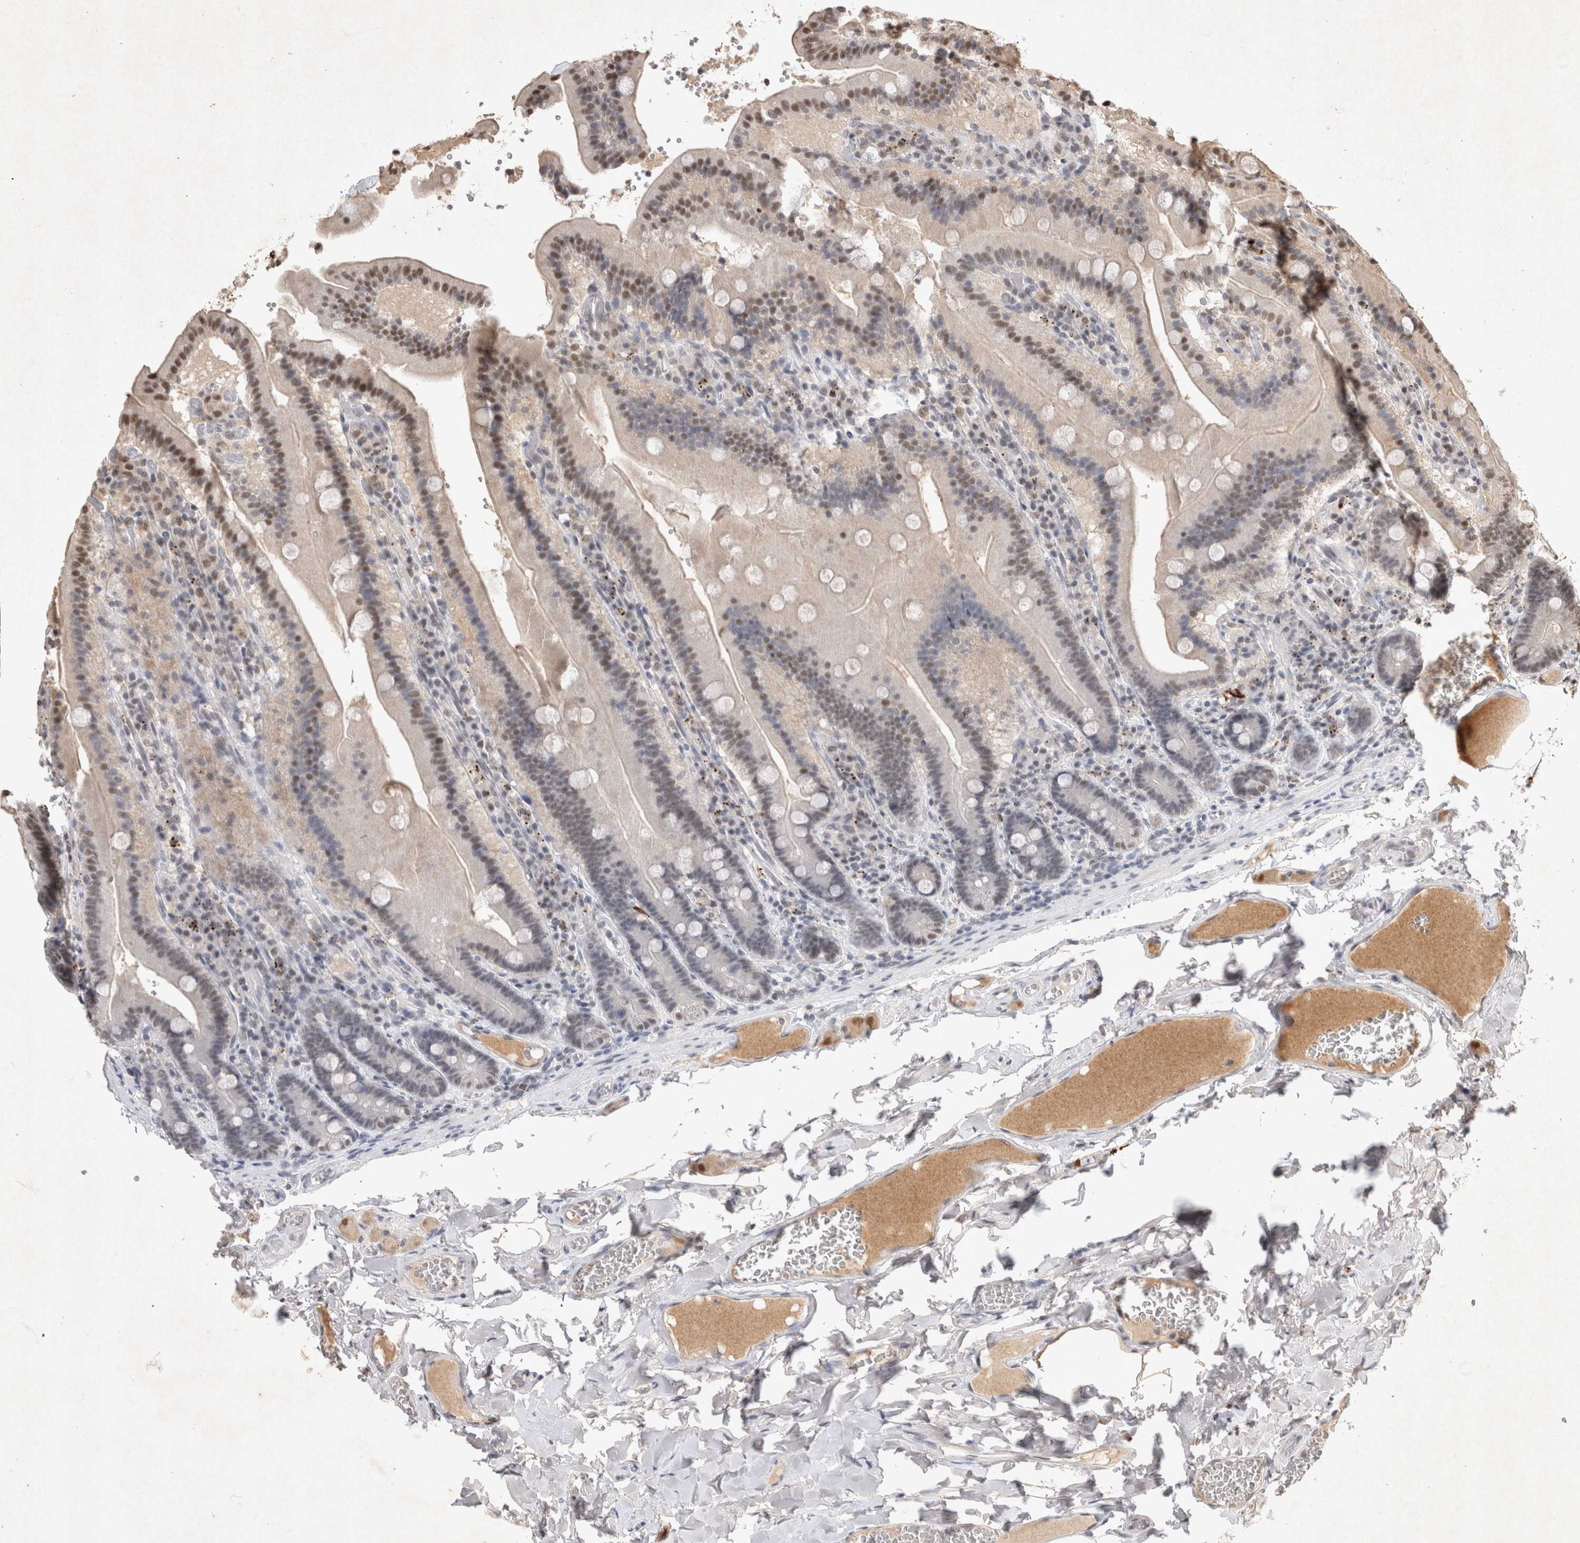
{"staining": {"intensity": "weak", "quantity": ">75%", "location": "nuclear"}, "tissue": "duodenum", "cell_type": "Glandular cells", "image_type": "normal", "snomed": [{"axis": "morphology", "description": "Normal tissue, NOS"}, {"axis": "topography", "description": "Duodenum"}], "caption": "Duodenum stained for a protein displays weak nuclear positivity in glandular cells.", "gene": "XRCC5", "patient": {"sex": "female", "age": 62}}